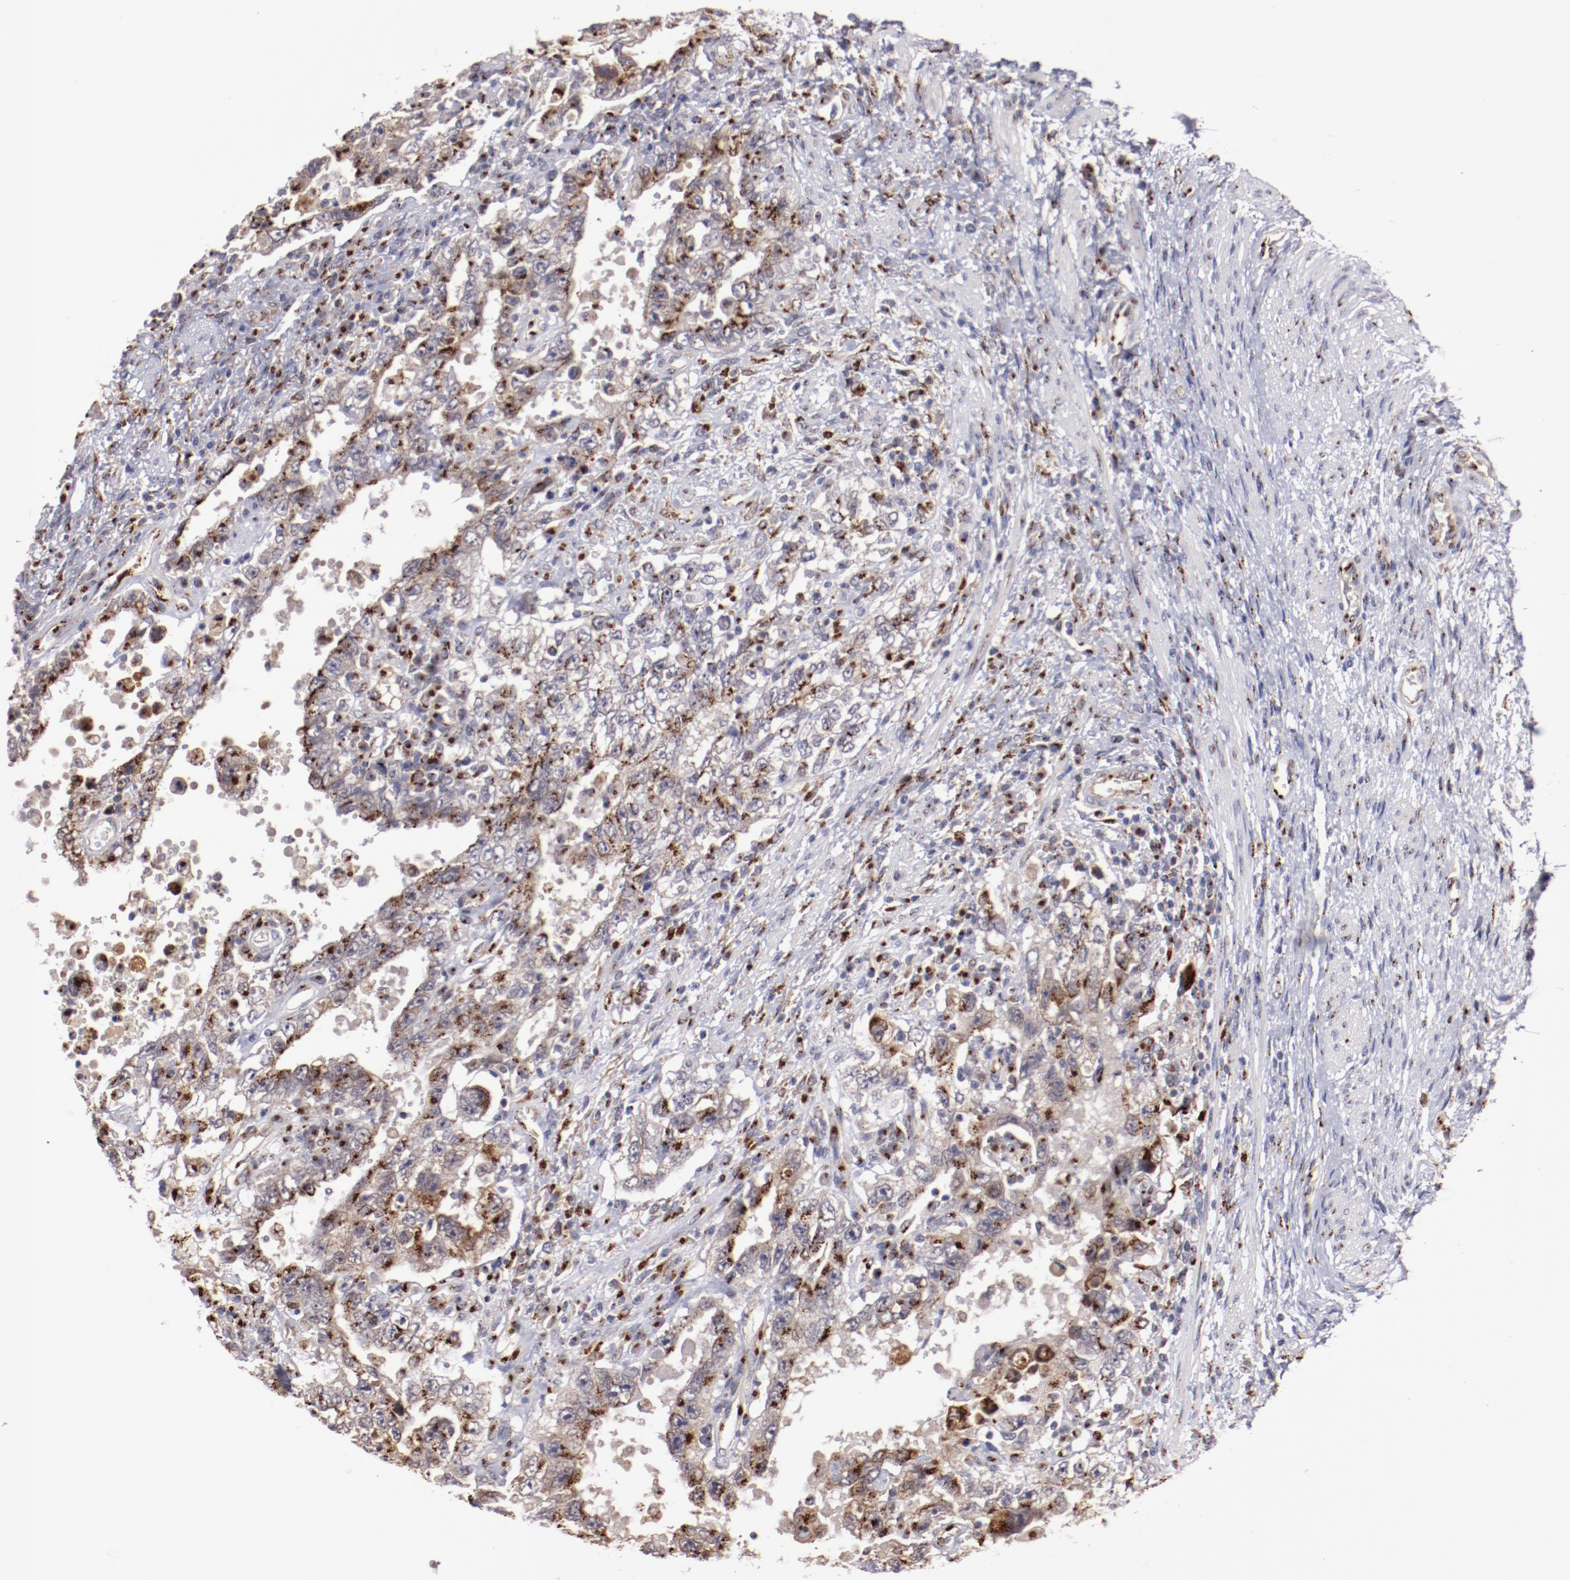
{"staining": {"intensity": "strong", "quantity": ">75%", "location": "cytoplasmic/membranous"}, "tissue": "testis cancer", "cell_type": "Tumor cells", "image_type": "cancer", "snomed": [{"axis": "morphology", "description": "Carcinoma, Embryonal, NOS"}, {"axis": "topography", "description": "Testis"}], "caption": "Tumor cells reveal high levels of strong cytoplasmic/membranous positivity in about >75% of cells in testis cancer. The protein of interest is shown in brown color, while the nuclei are stained blue.", "gene": "GOLIM4", "patient": {"sex": "male", "age": 26}}